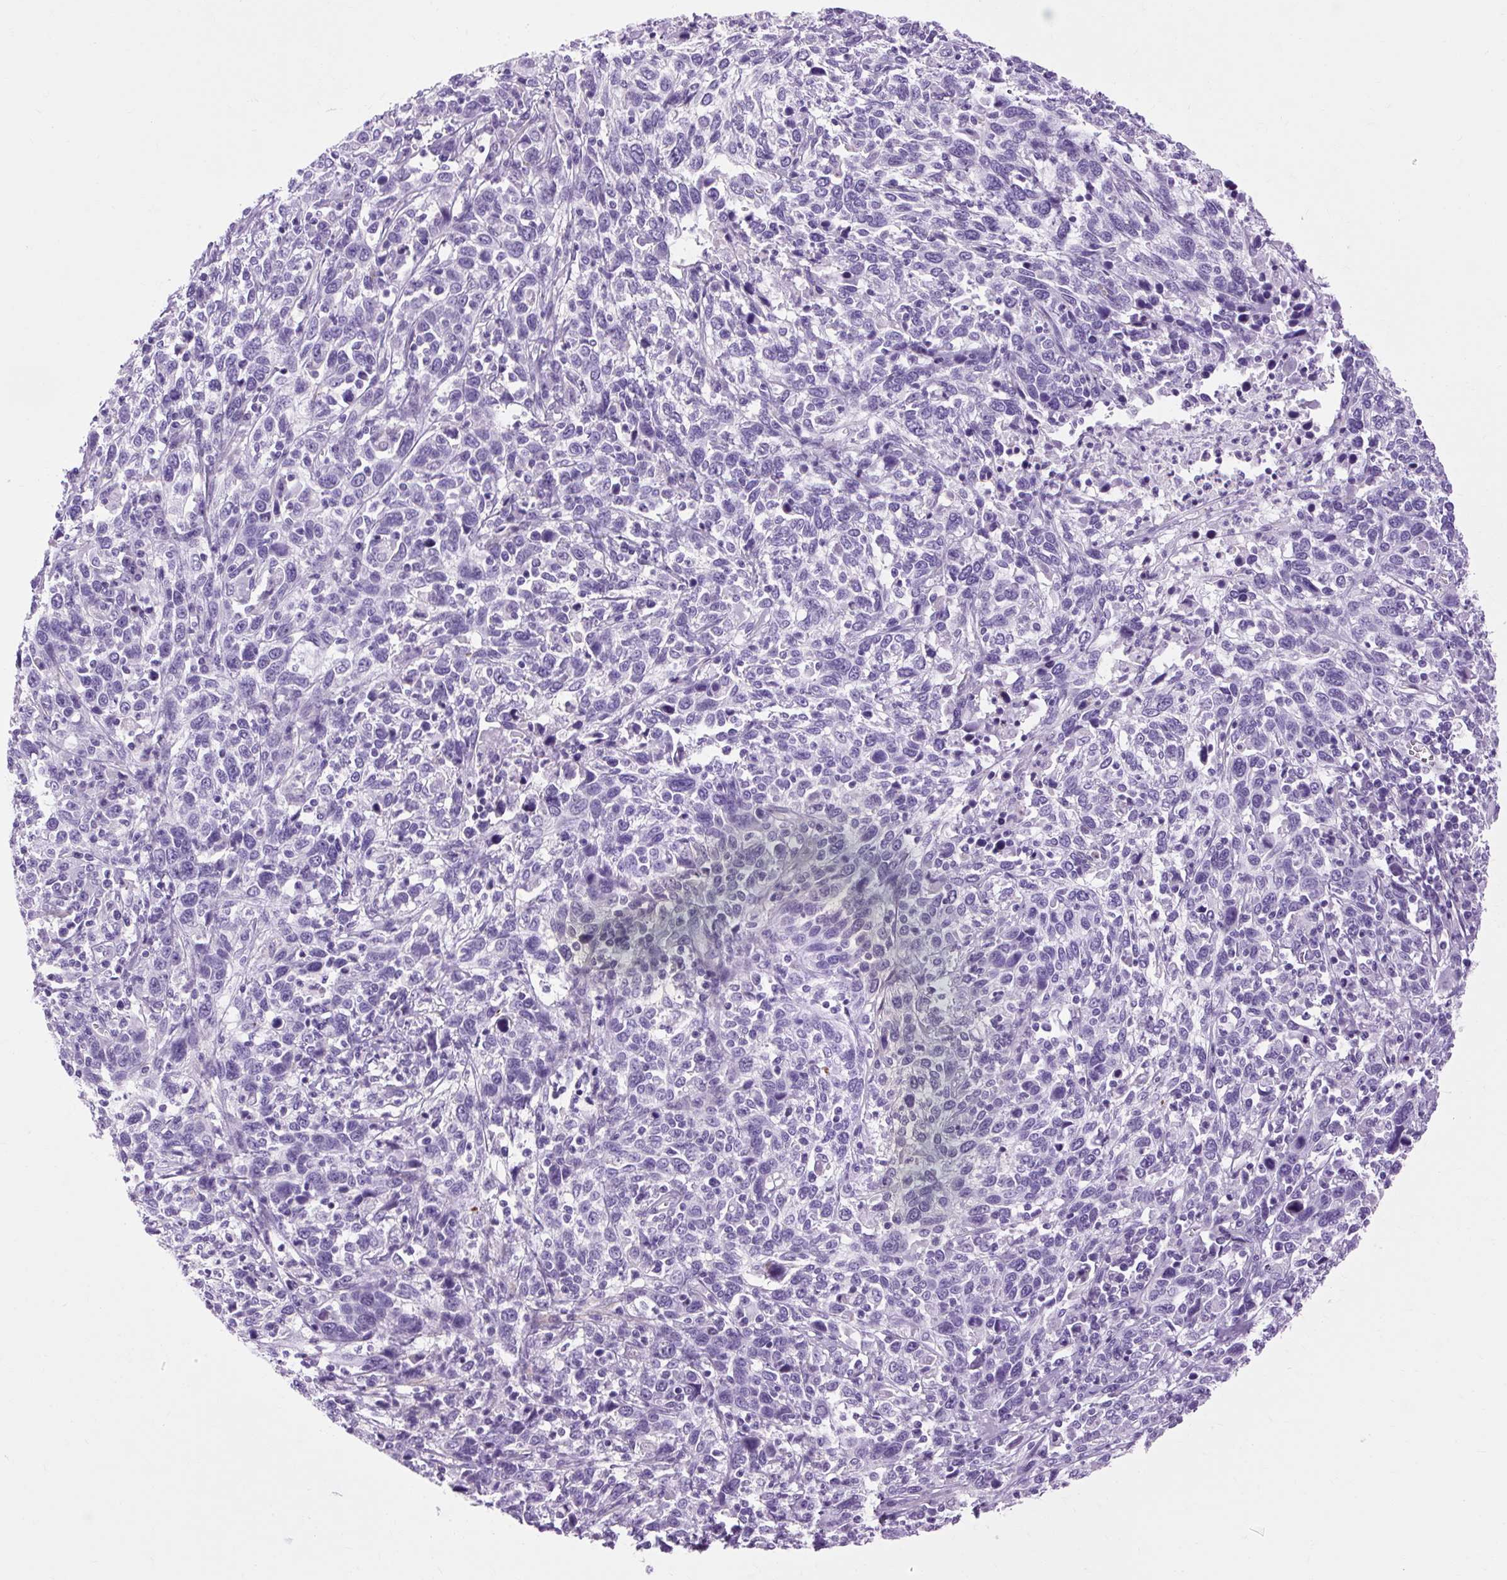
{"staining": {"intensity": "negative", "quantity": "none", "location": "none"}, "tissue": "cervical cancer", "cell_type": "Tumor cells", "image_type": "cancer", "snomed": [{"axis": "morphology", "description": "Squamous cell carcinoma, NOS"}, {"axis": "topography", "description": "Cervix"}], "caption": "This is an IHC image of cervical squamous cell carcinoma. There is no positivity in tumor cells.", "gene": "OOEP", "patient": {"sex": "female", "age": 46}}